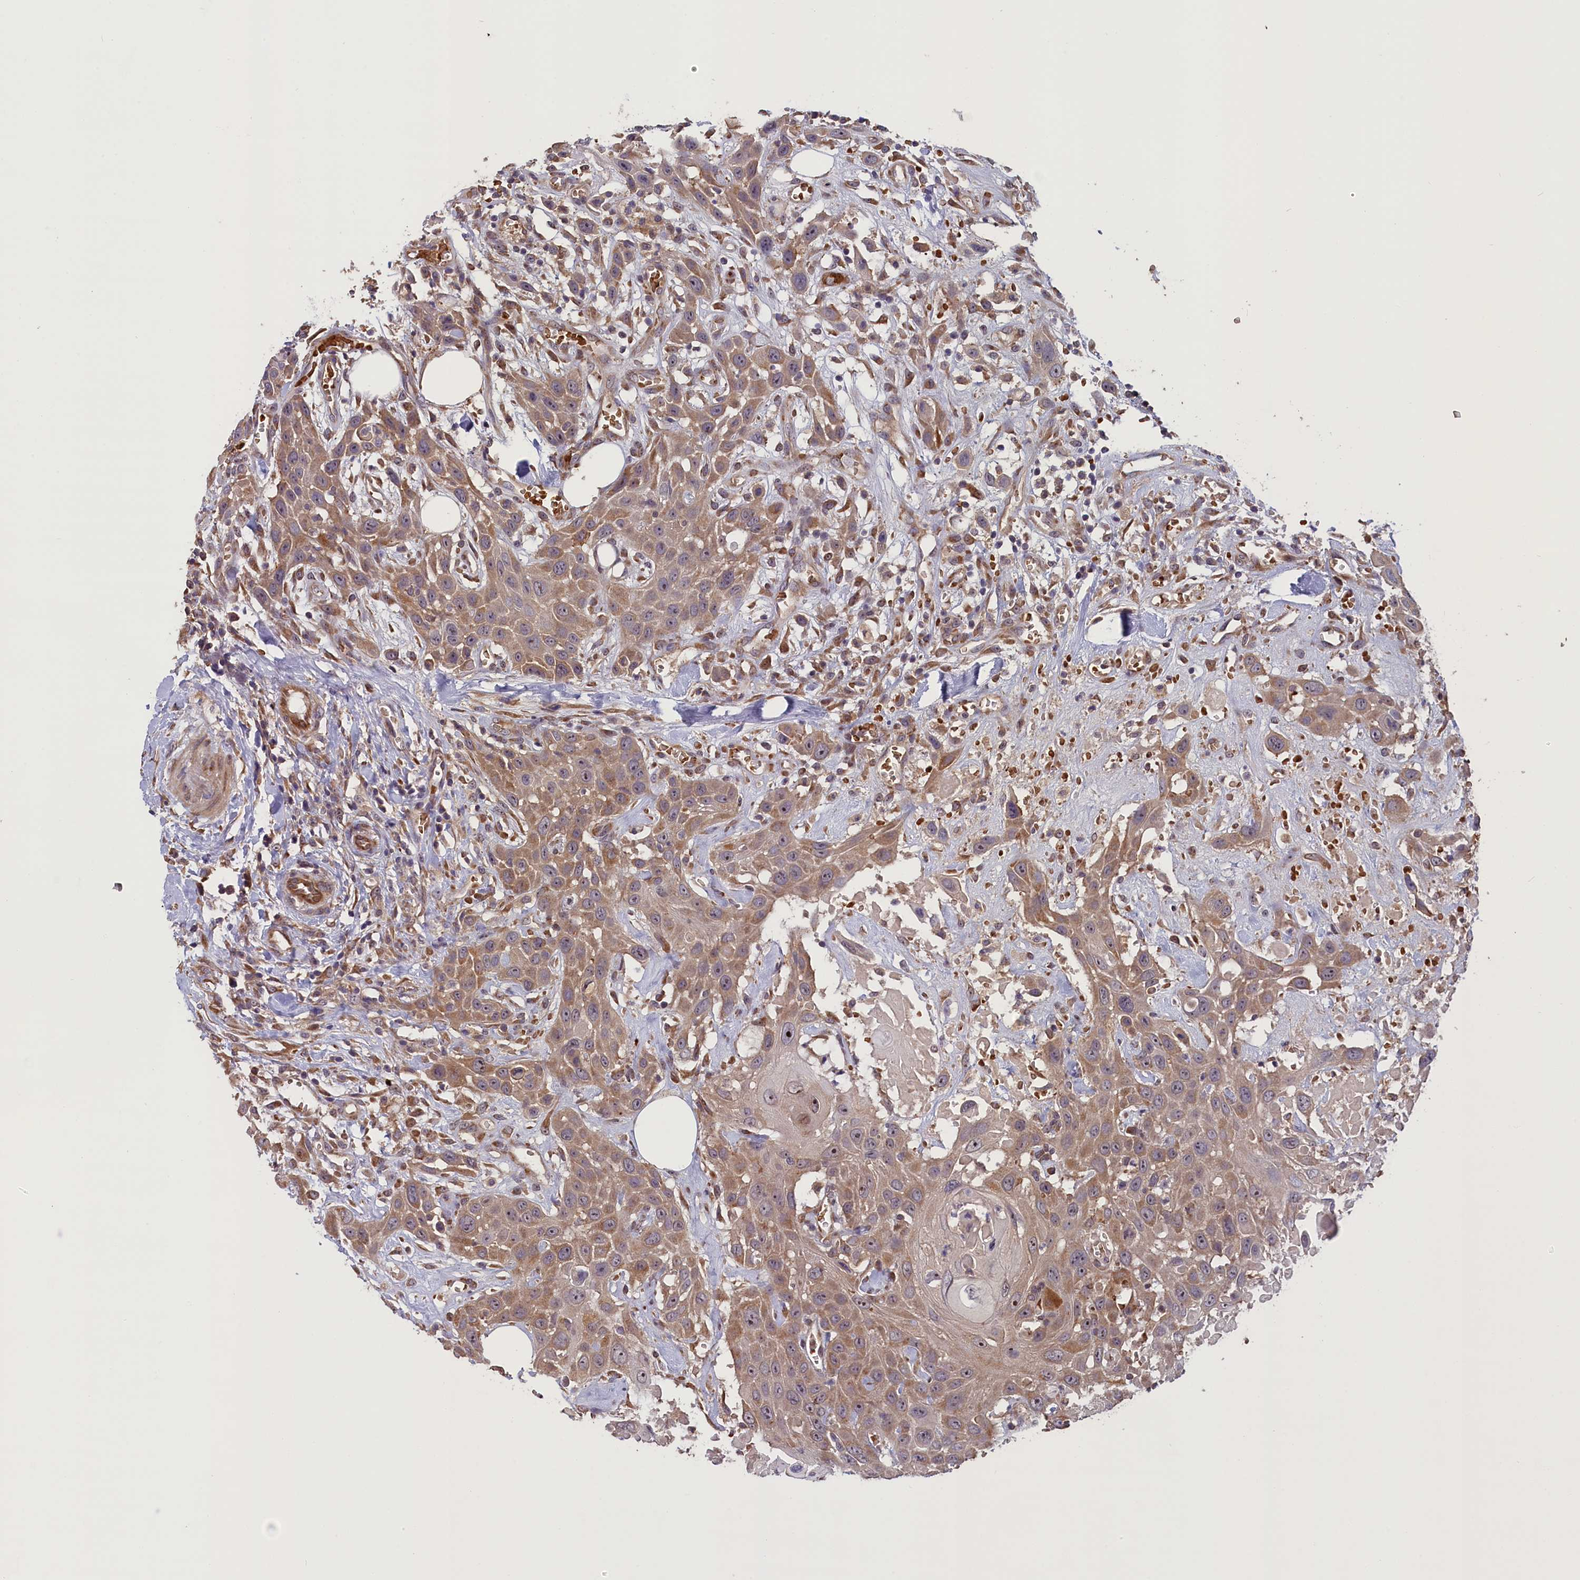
{"staining": {"intensity": "moderate", "quantity": ">75%", "location": "cytoplasmic/membranous"}, "tissue": "head and neck cancer", "cell_type": "Tumor cells", "image_type": "cancer", "snomed": [{"axis": "morphology", "description": "Squamous cell carcinoma, NOS"}, {"axis": "topography", "description": "Head-Neck"}], "caption": "Human head and neck cancer stained with a brown dye displays moderate cytoplasmic/membranous positive positivity in about >75% of tumor cells.", "gene": "CCDC9B", "patient": {"sex": "male", "age": 81}}